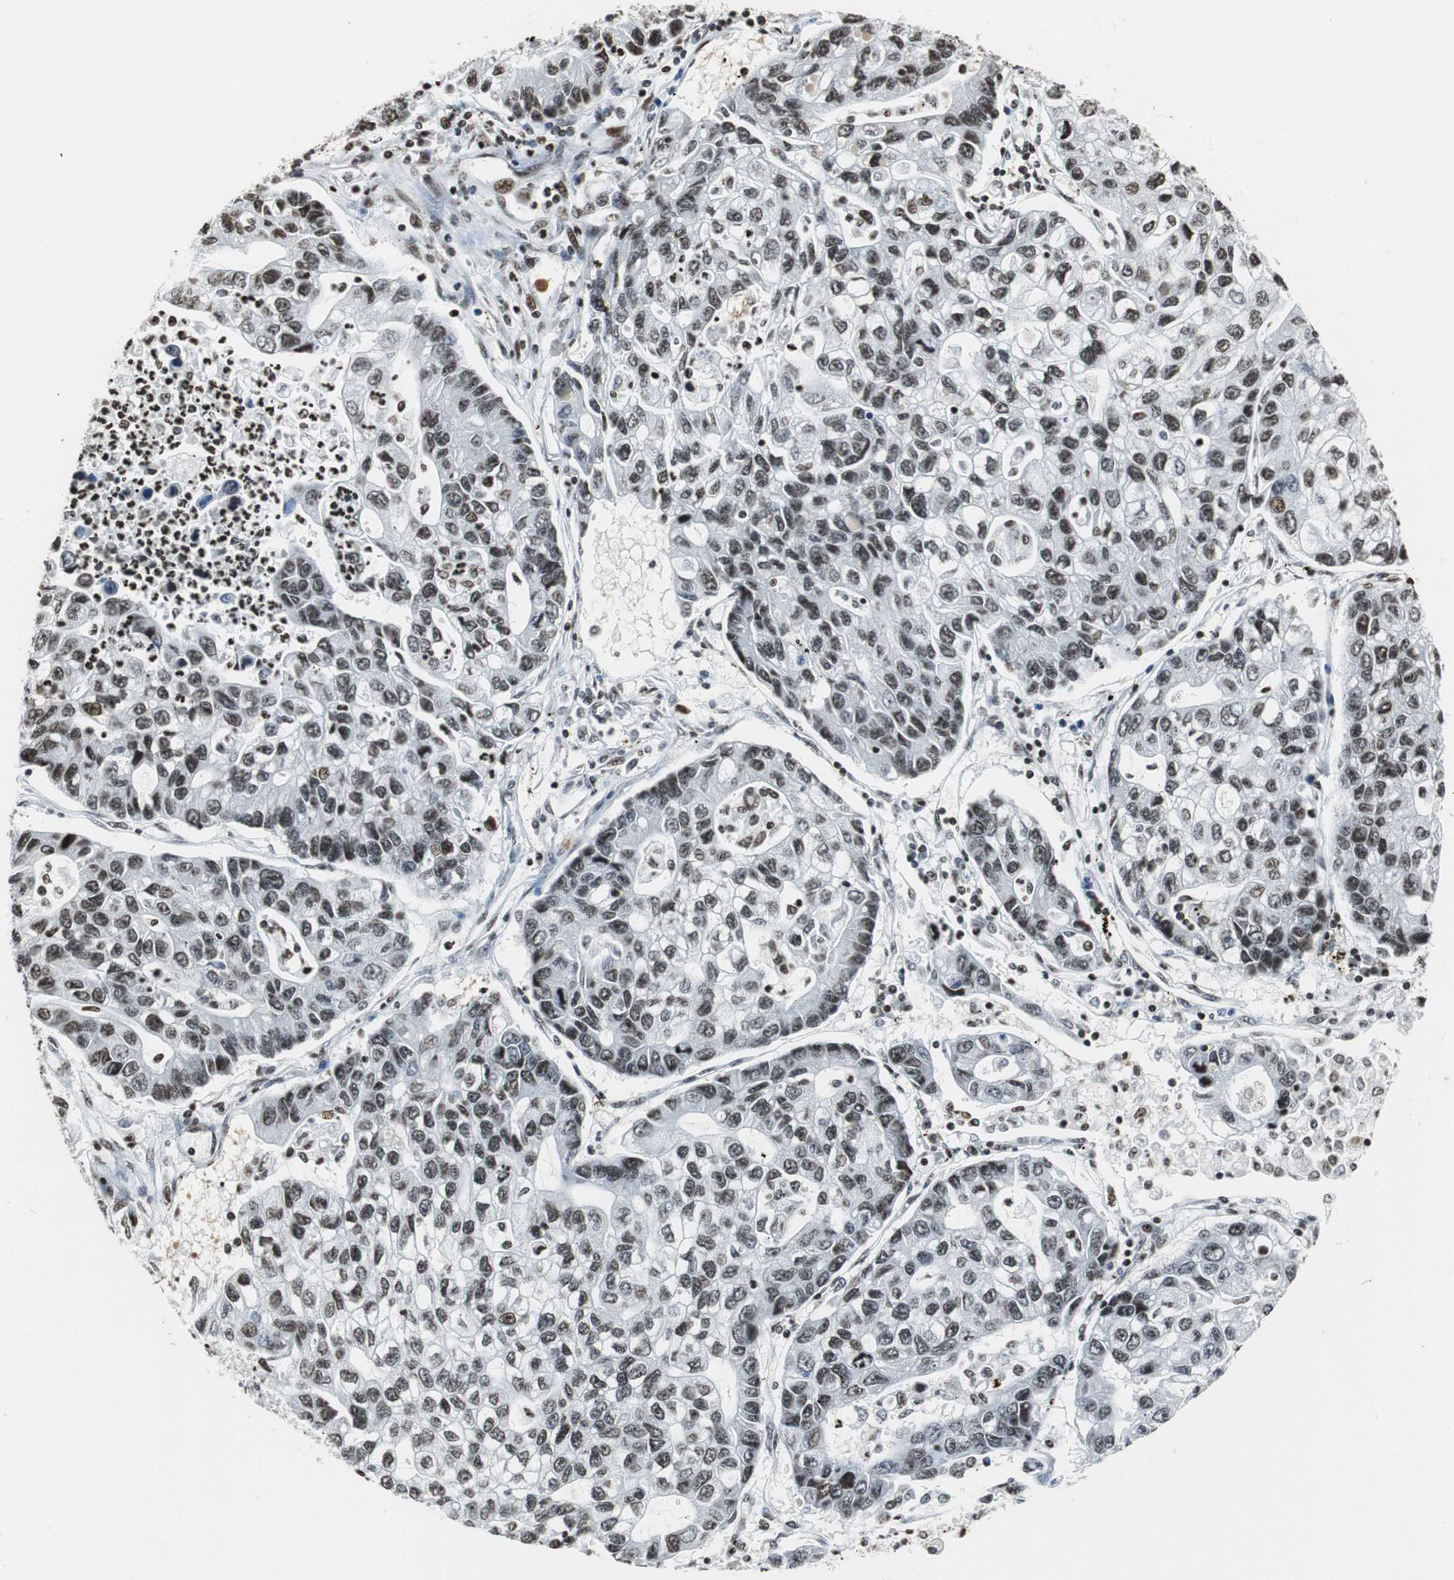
{"staining": {"intensity": "strong", "quantity": ">75%", "location": "nuclear"}, "tissue": "lung cancer", "cell_type": "Tumor cells", "image_type": "cancer", "snomed": [{"axis": "morphology", "description": "Adenocarcinoma, NOS"}, {"axis": "topography", "description": "Lung"}], "caption": "Human lung adenocarcinoma stained with a brown dye demonstrates strong nuclear positive staining in about >75% of tumor cells.", "gene": "PAXIP1", "patient": {"sex": "female", "age": 51}}